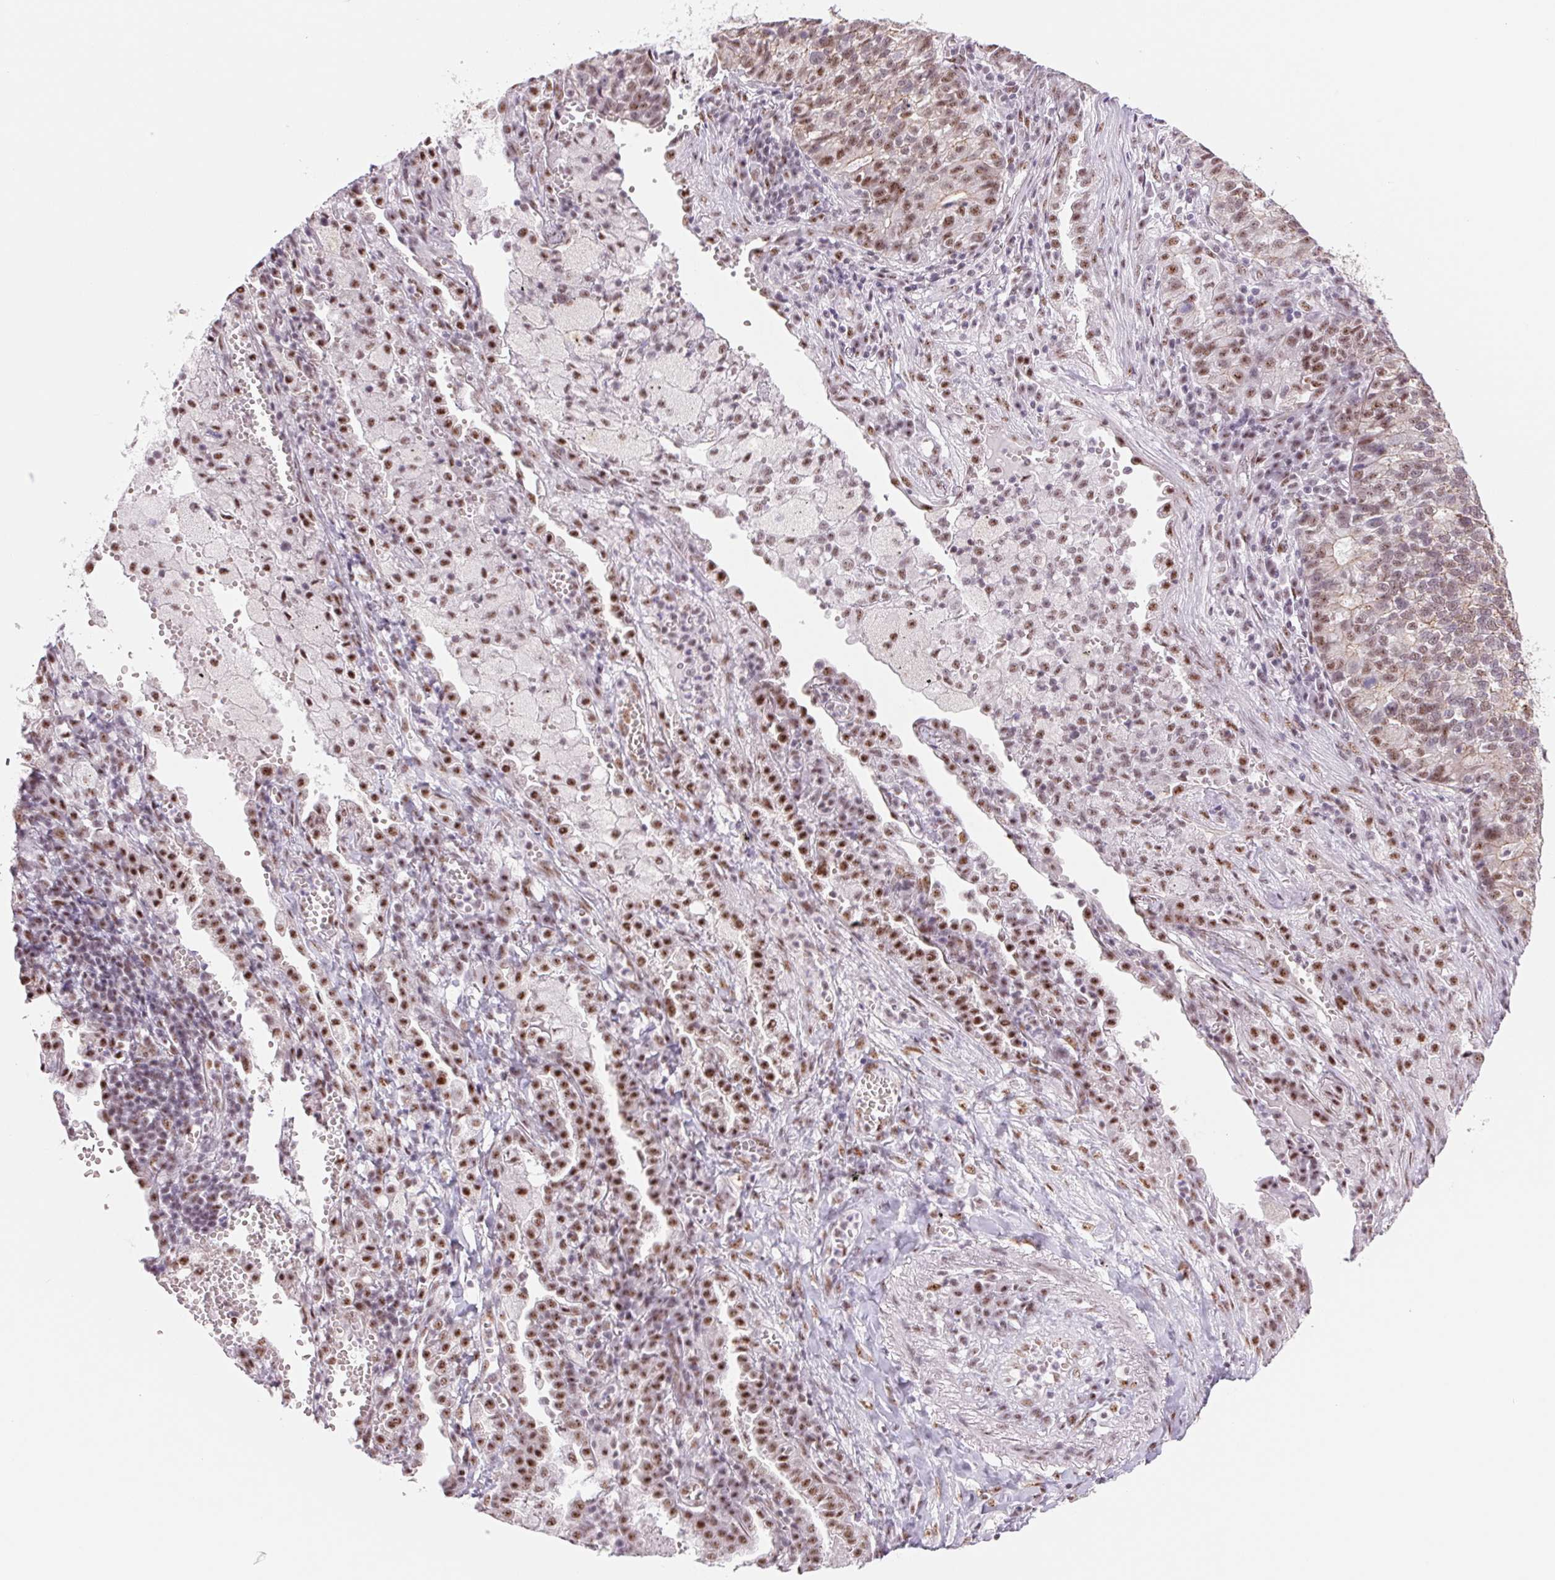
{"staining": {"intensity": "strong", "quantity": "25%-75%", "location": "nuclear"}, "tissue": "lung cancer", "cell_type": "Tumor cells", "image_type": "cancer", "snomed": [{"axis": "morphology", "description": "Adenocarcinoma, NOS"}, {"axis": "topography", "description": "Lung"}], "caption": "Immunohistochemical staining of human lung cancer (adenocarcinoma) reveals high levels of strong nuclear protein positivity in about 25%-75% of tumor cells.", "gene": "ZC3H14", "patient": {"sex": "male", "age": 57}}